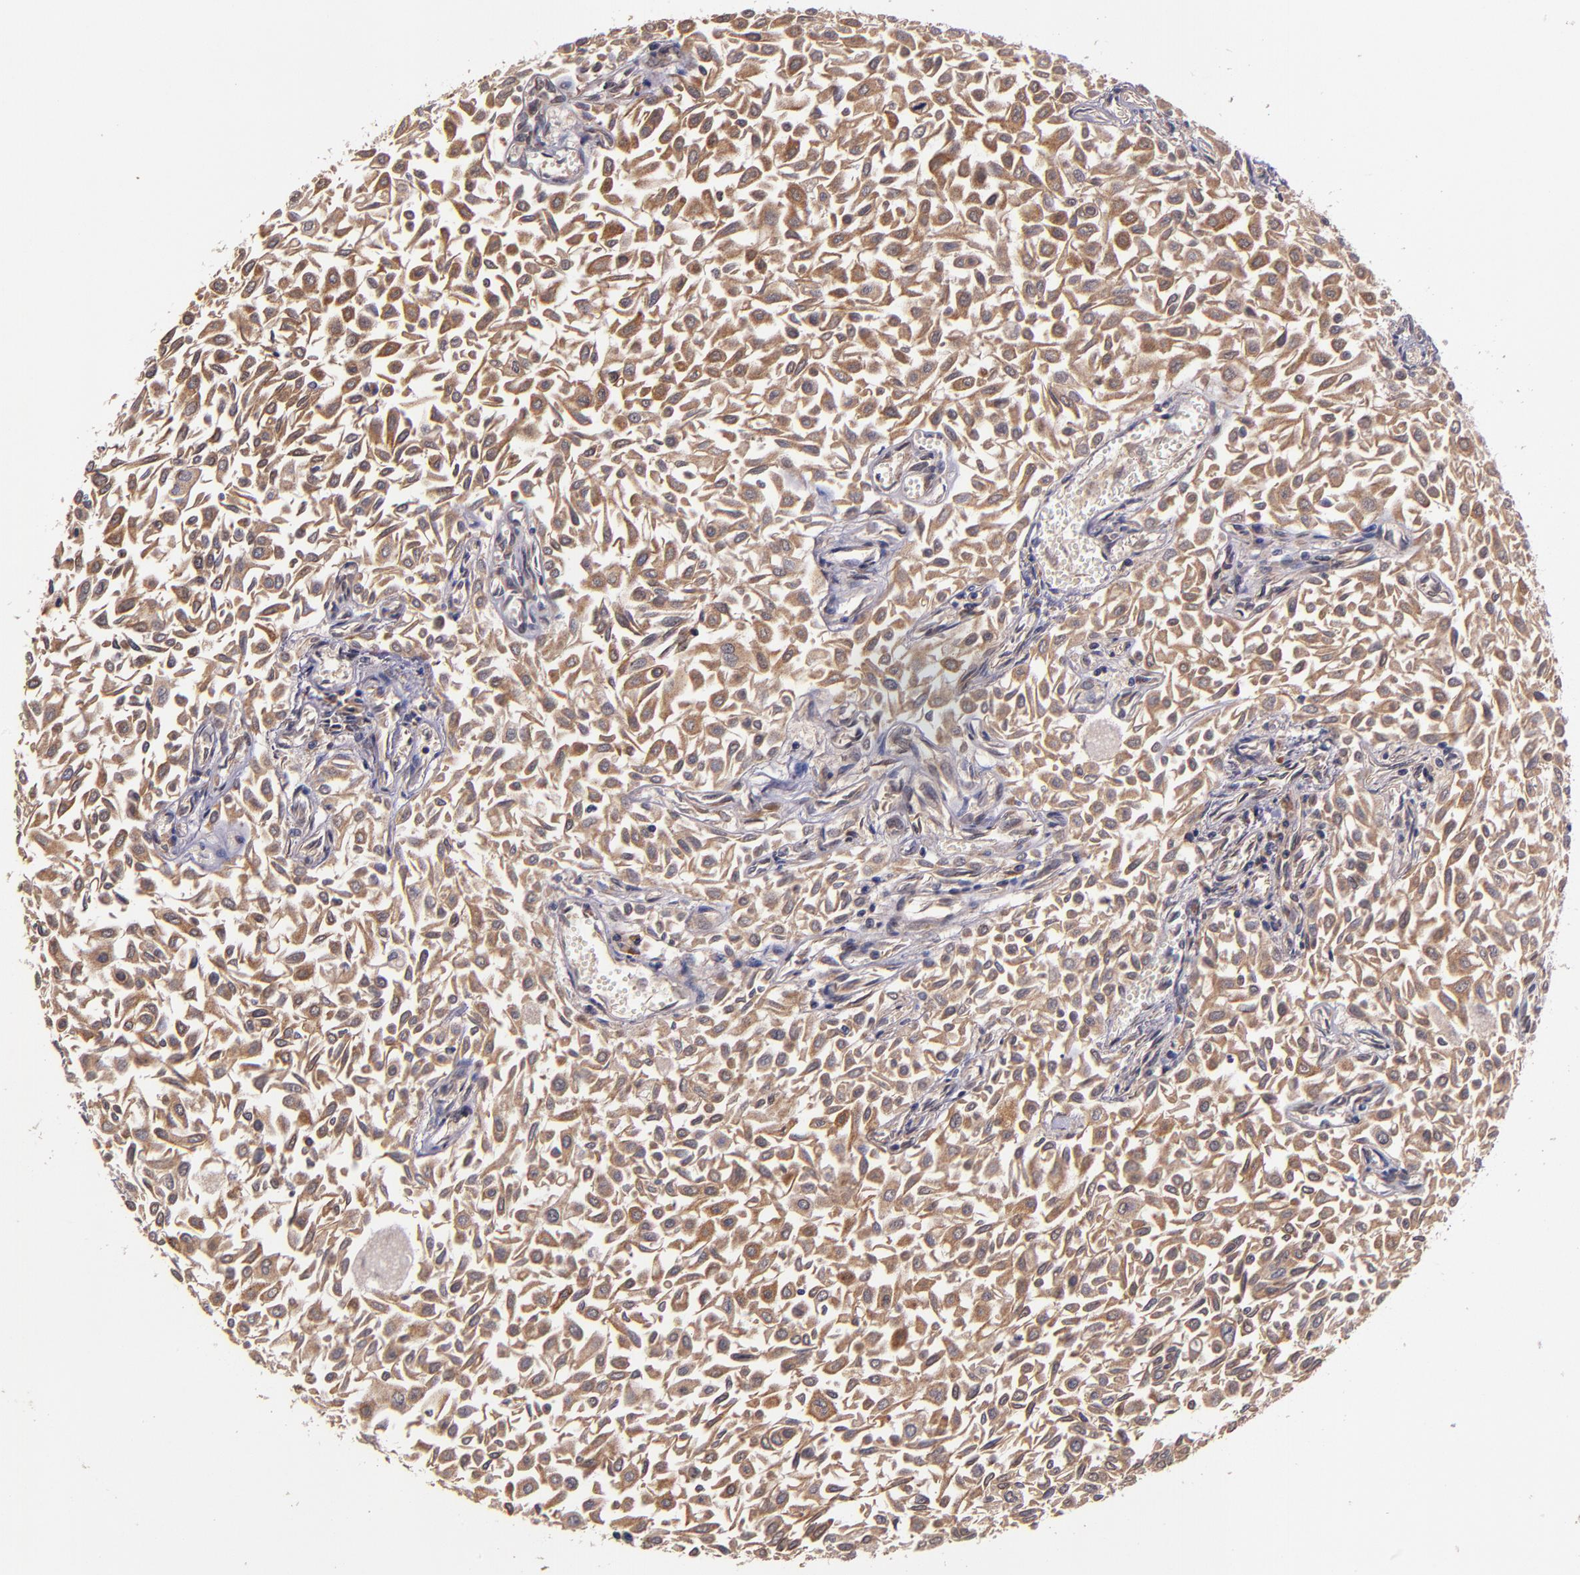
{"staining": {"intensity": "moderate", "quantity": ">75%", "location": "cytoplasmic/membranous"}, "tissue": "urothelial cancer", "cell_type": "Tumor cells", "image_type": "cancer", "snomed": [{"axis": "morphology", "description": "Urothelial carcinoma, Low grade"}, {"axis": "topography", "description": "Urinary bladder"}], "caption": "The photomicrograph displays a brown stain indicating the presence of a protein in the cytoplasmic/membranous of tumor cells in low-grade urothelial carcinoma. (DAB (3,3'-diaminobenzidine) IHC with brightfield microscopy, high magnification).", "gene": "PRAF2", "patient": {"sex": "male", "age": 64}}